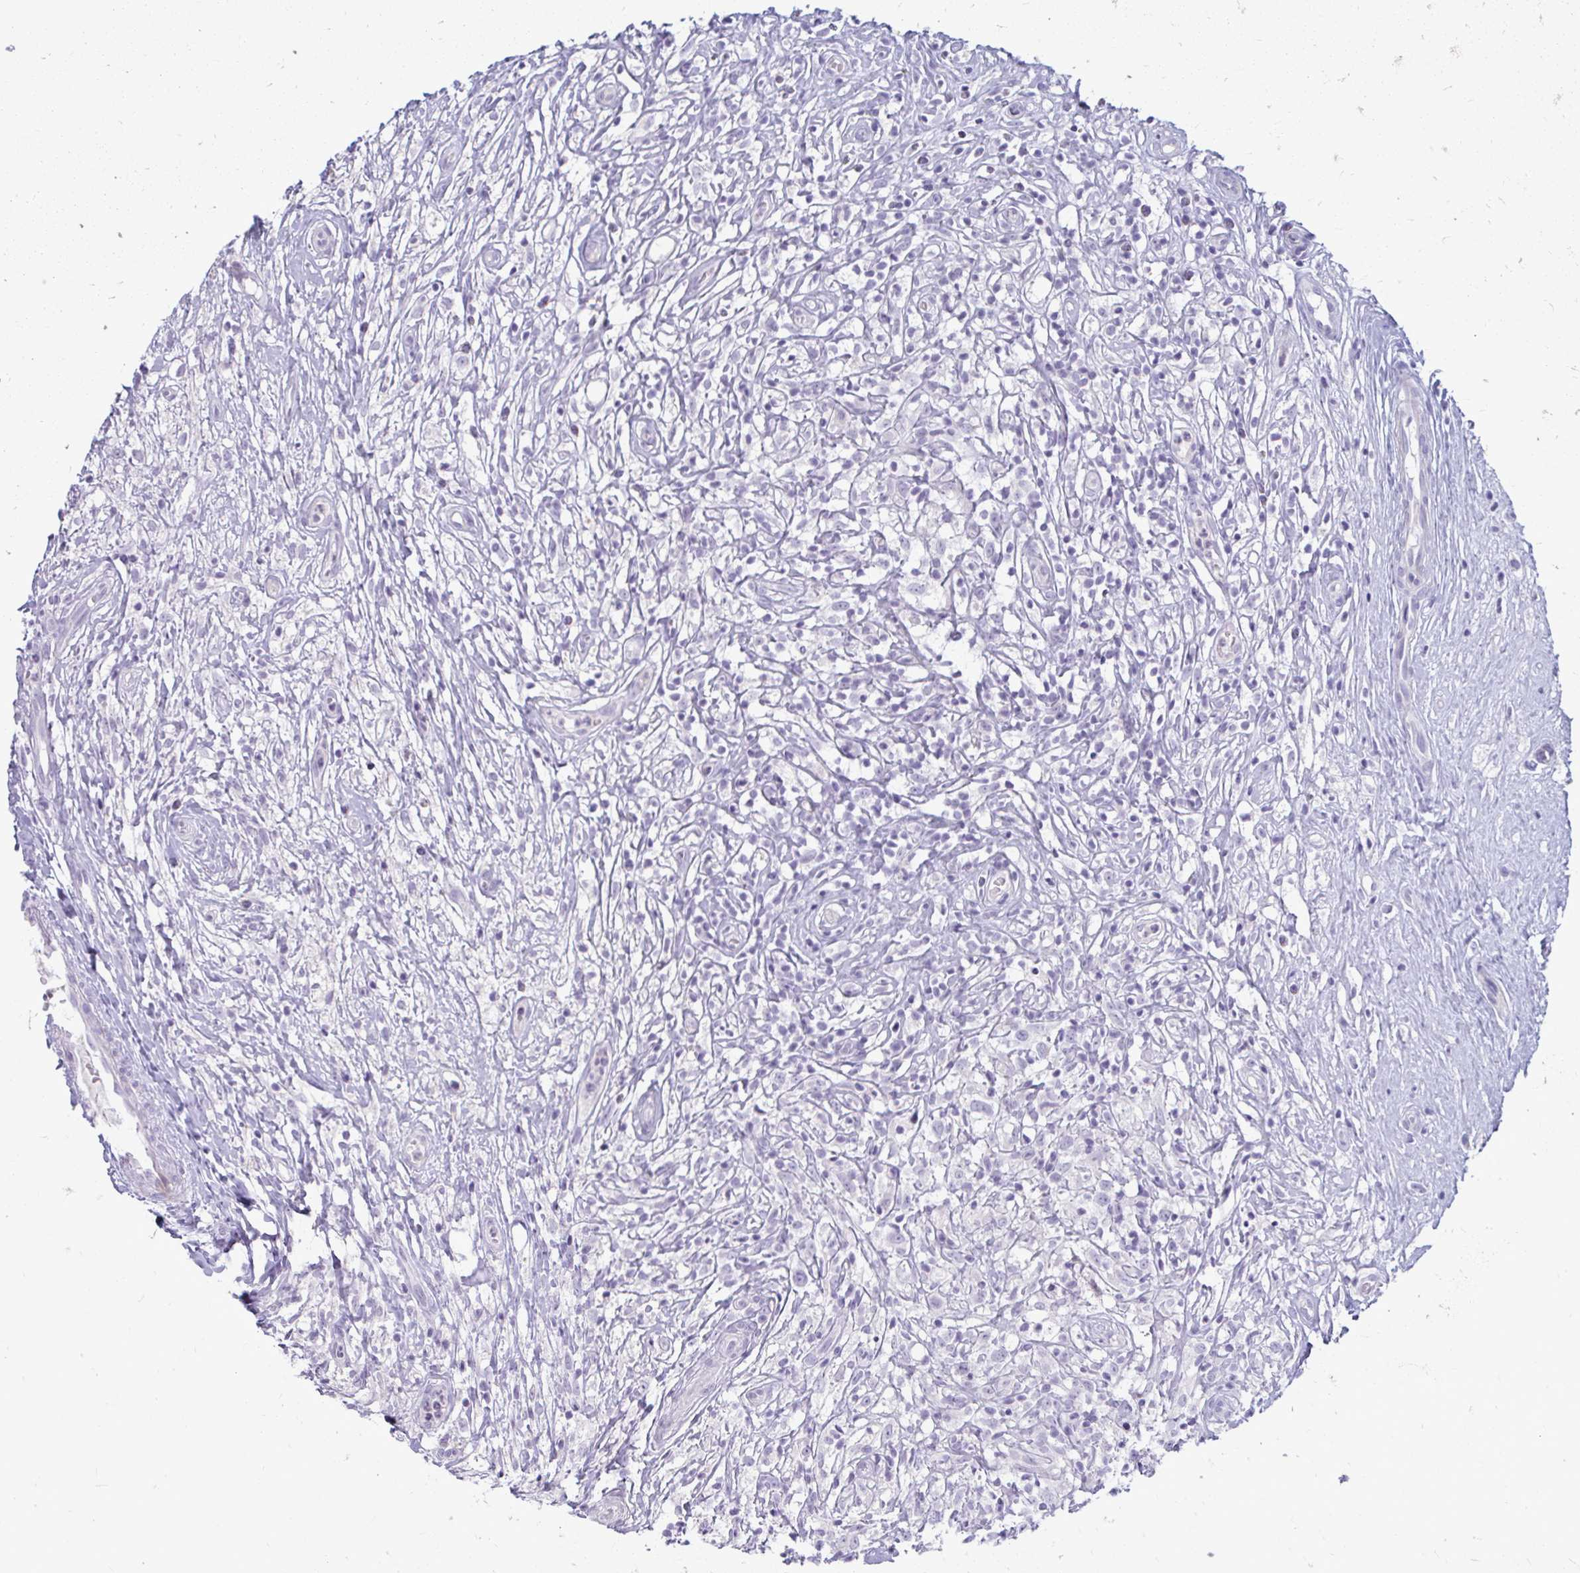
{"staining": {"intensity": "negative", "quantity": "none", "location": "none"}, "tissue": "lymphoma", "cell_type": "Tumor cells", "image_type": "cancer", "snomed": [{"axis": "morphology", "description": "Hodgkin's disease, NOS"}, {"axis": "topography", "description": "No Tissue"}], "caption": "A histopathology image of lymphoma stained for a protein demonstrates no brown staining in tumor cells. The staining is performed using DAB brown chromogen with nuclei counter-stained in using hematoxylin.", "gene": "CHIA", "patient": {"sex": "female", "age": 21}}